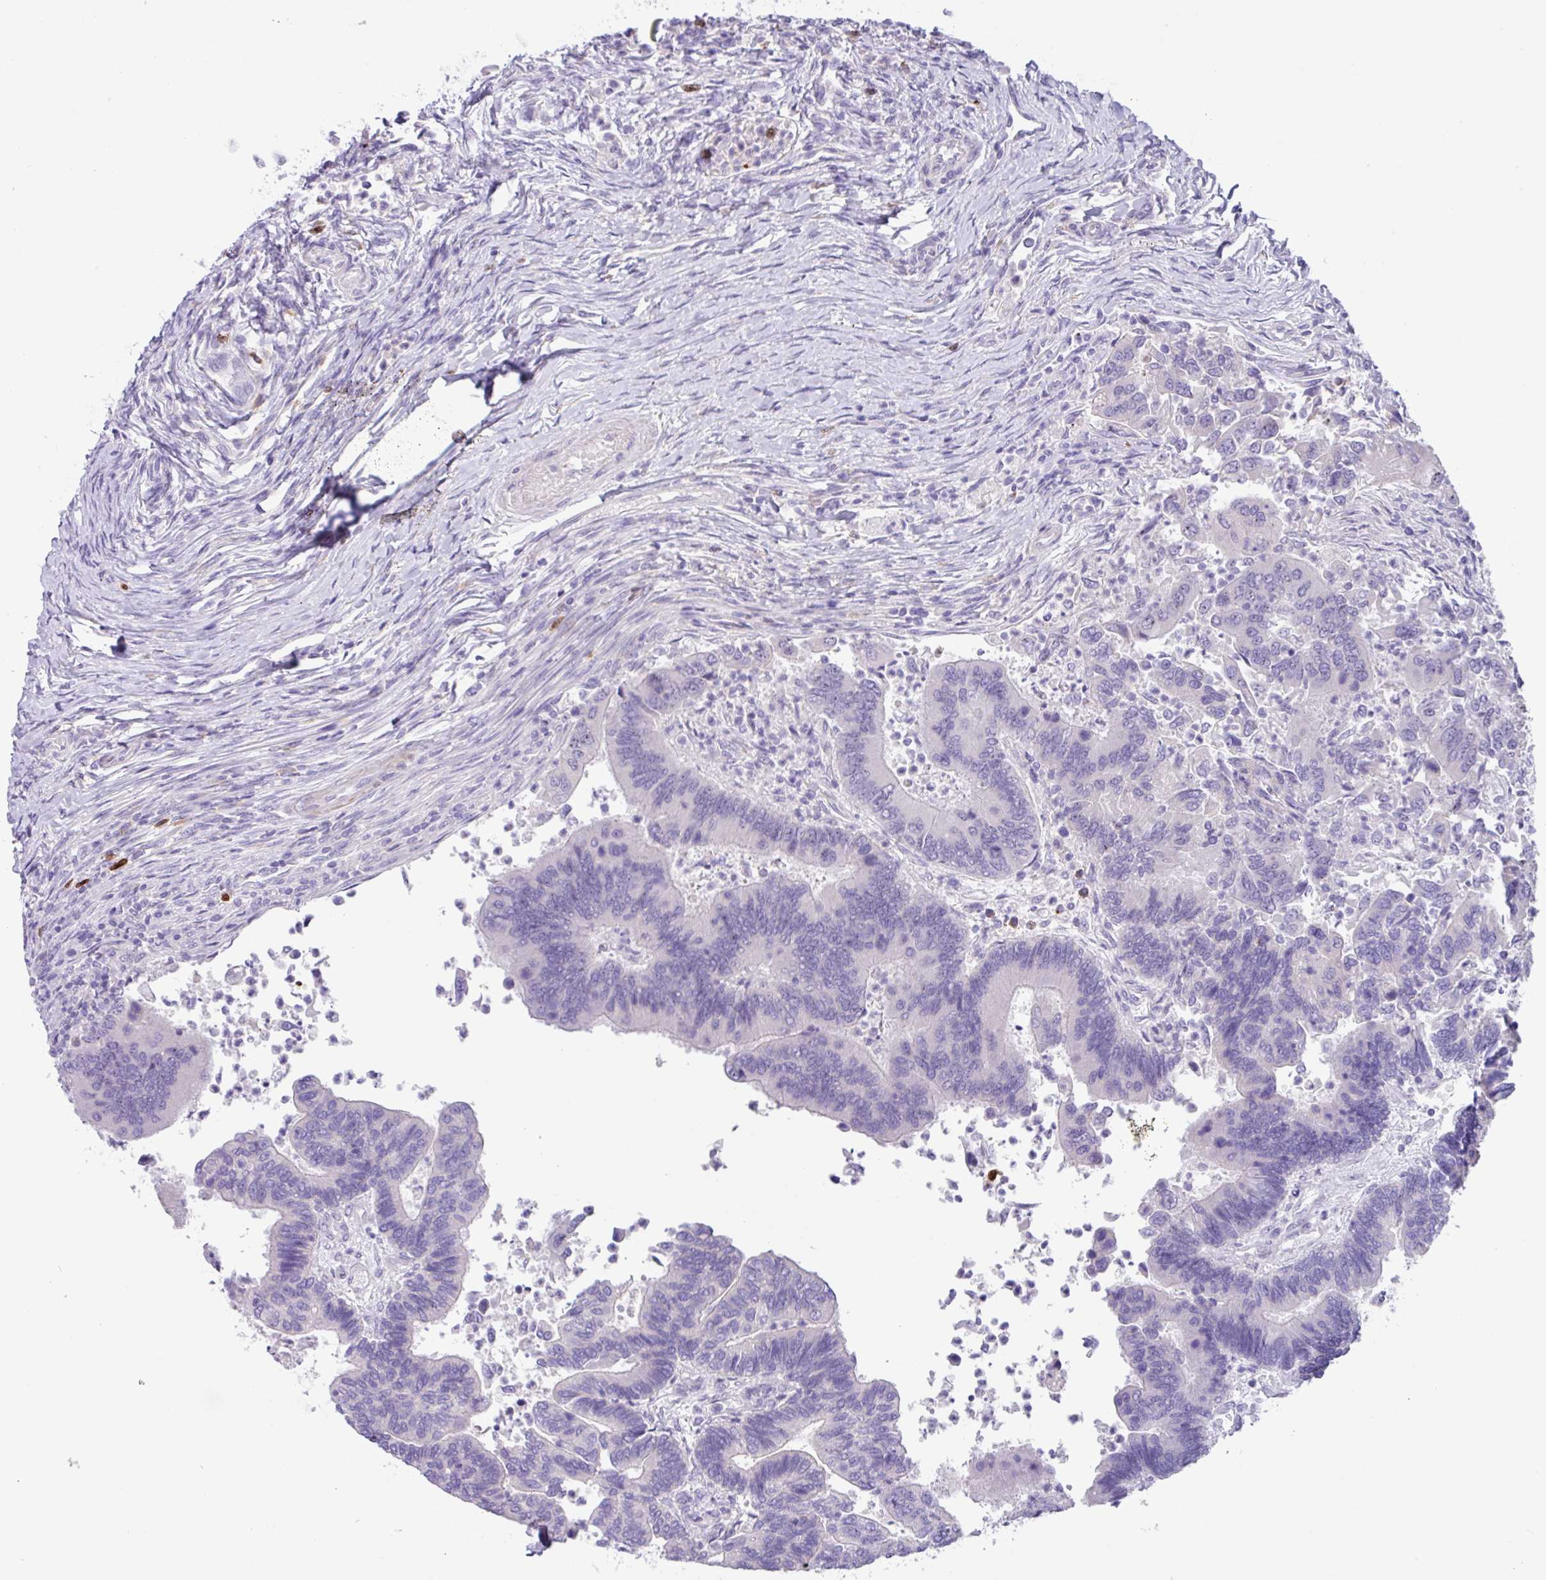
{"staining": {"intensity": "negative", "quantity": "none", "location": "none"}, "tissue": "colorectal cancer", "cell_type": "Tumor cells", "image_type": "cancer", "snomed": [{"axis": "morphology", "description": "Adenocarcinoma, NOS"}, {"axis": "topography", "description": "Colon"}], "caption": "Immunohistochemistry (IHC) photomicrograph of colorectal cancer stained for a protein (brown), which displays no expression in tumor cells. The staining is performed using DAB brown chromogen with nuclei counter-stained in using hematoxylin.", "gene": "MRM2", "patient": {"sex": "female", "age": 67}}